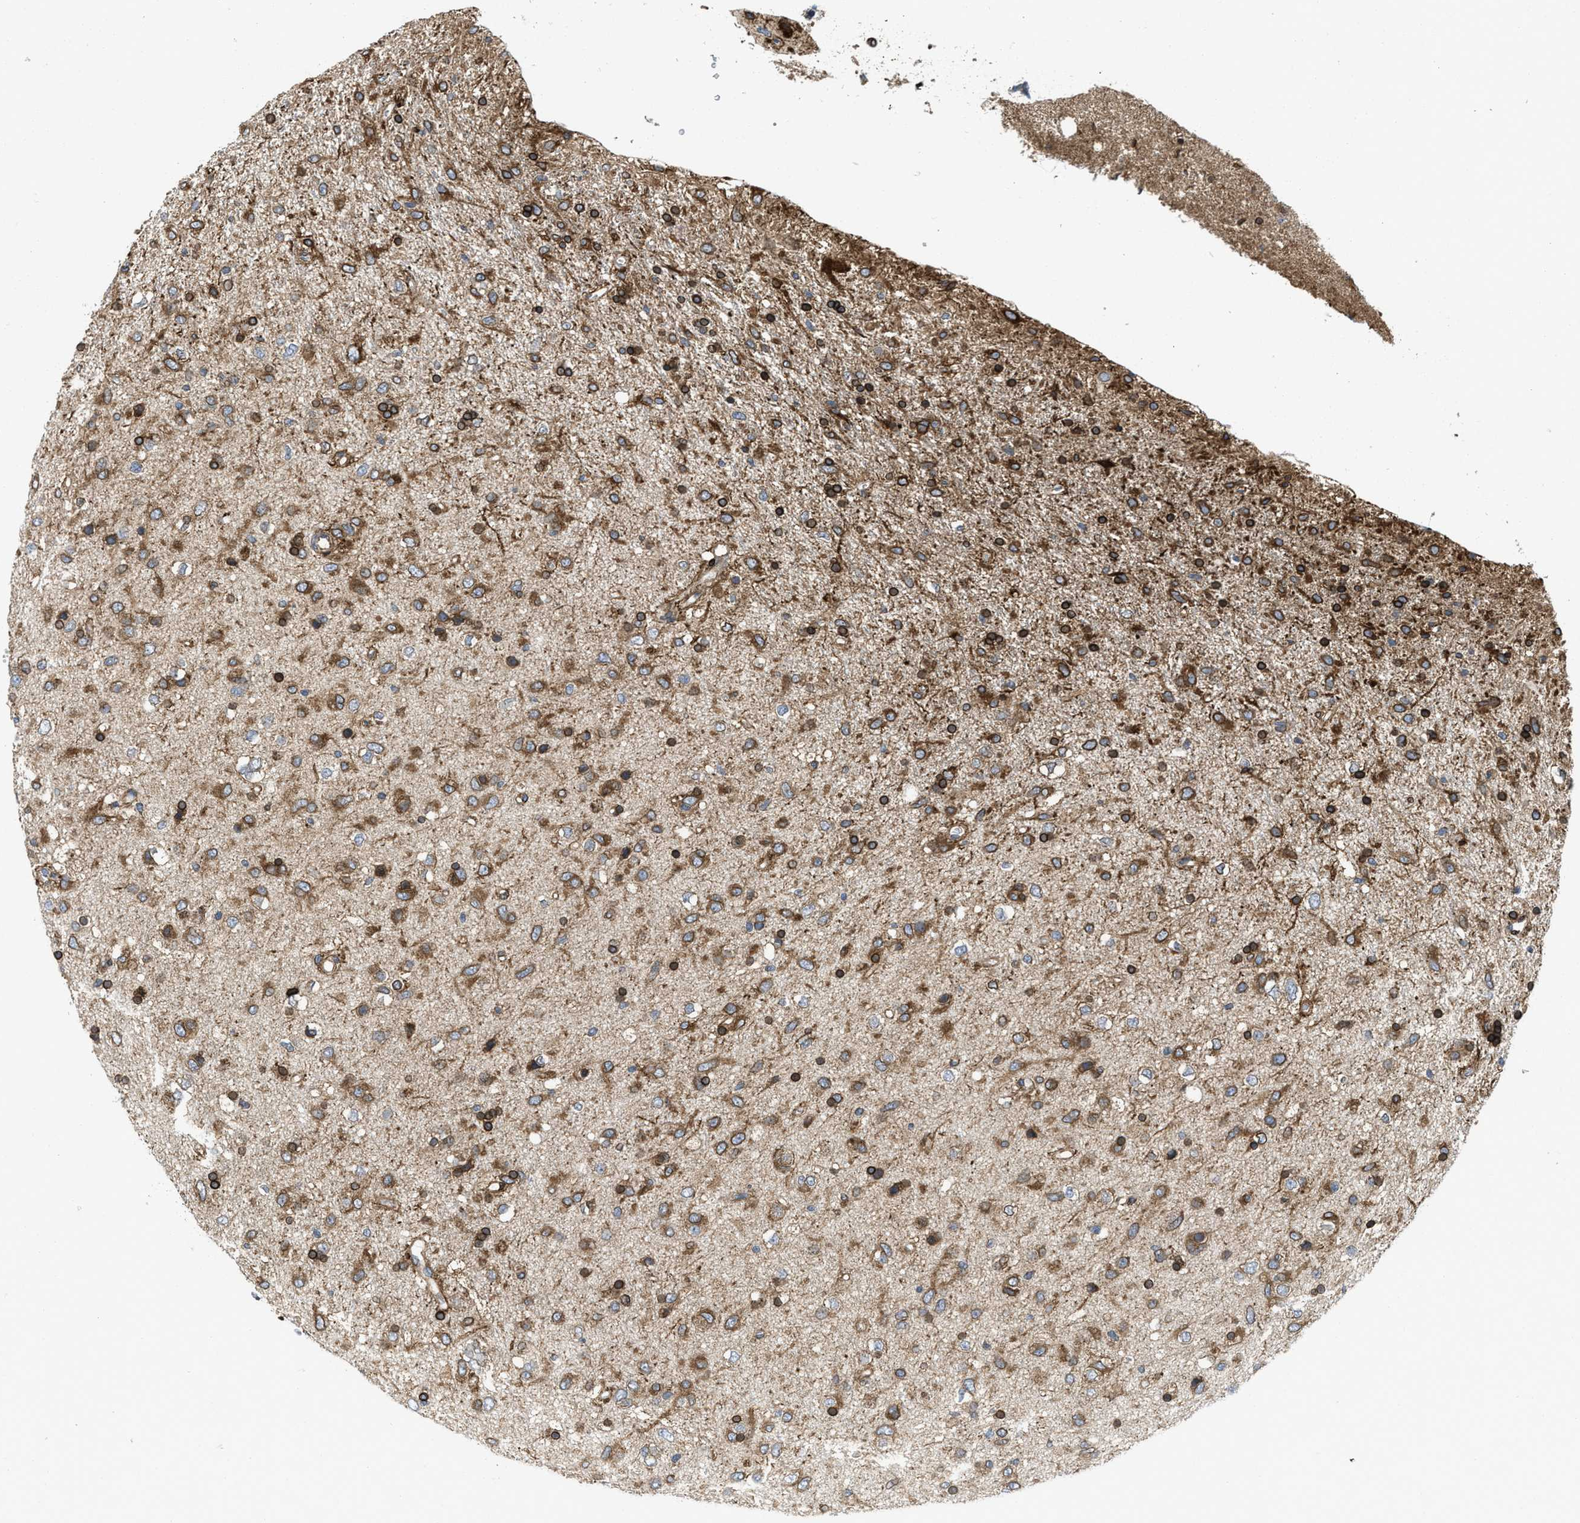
{"staining": {"intensity": "strong", "quantity": ">75%", "location": "cytoplasmic/membranous"}, "tissue": "glioma", "cell_type": "Tumor cells", "image_type": "cancer", "snomed": [{"axis": "morphology", "description": "Glioma, malignant, Low grade"}, {"axis": "topography", "description": "Brain"}], "caption": "This is an image of immunohistochemistry (IHC) staining of malignant glioma (low-grade), which shows strong staining in the cytoplasmic/membranous of tumor cells.", "gene": "ERLIN2", "patient": {"sex": "male", "age": 77}}